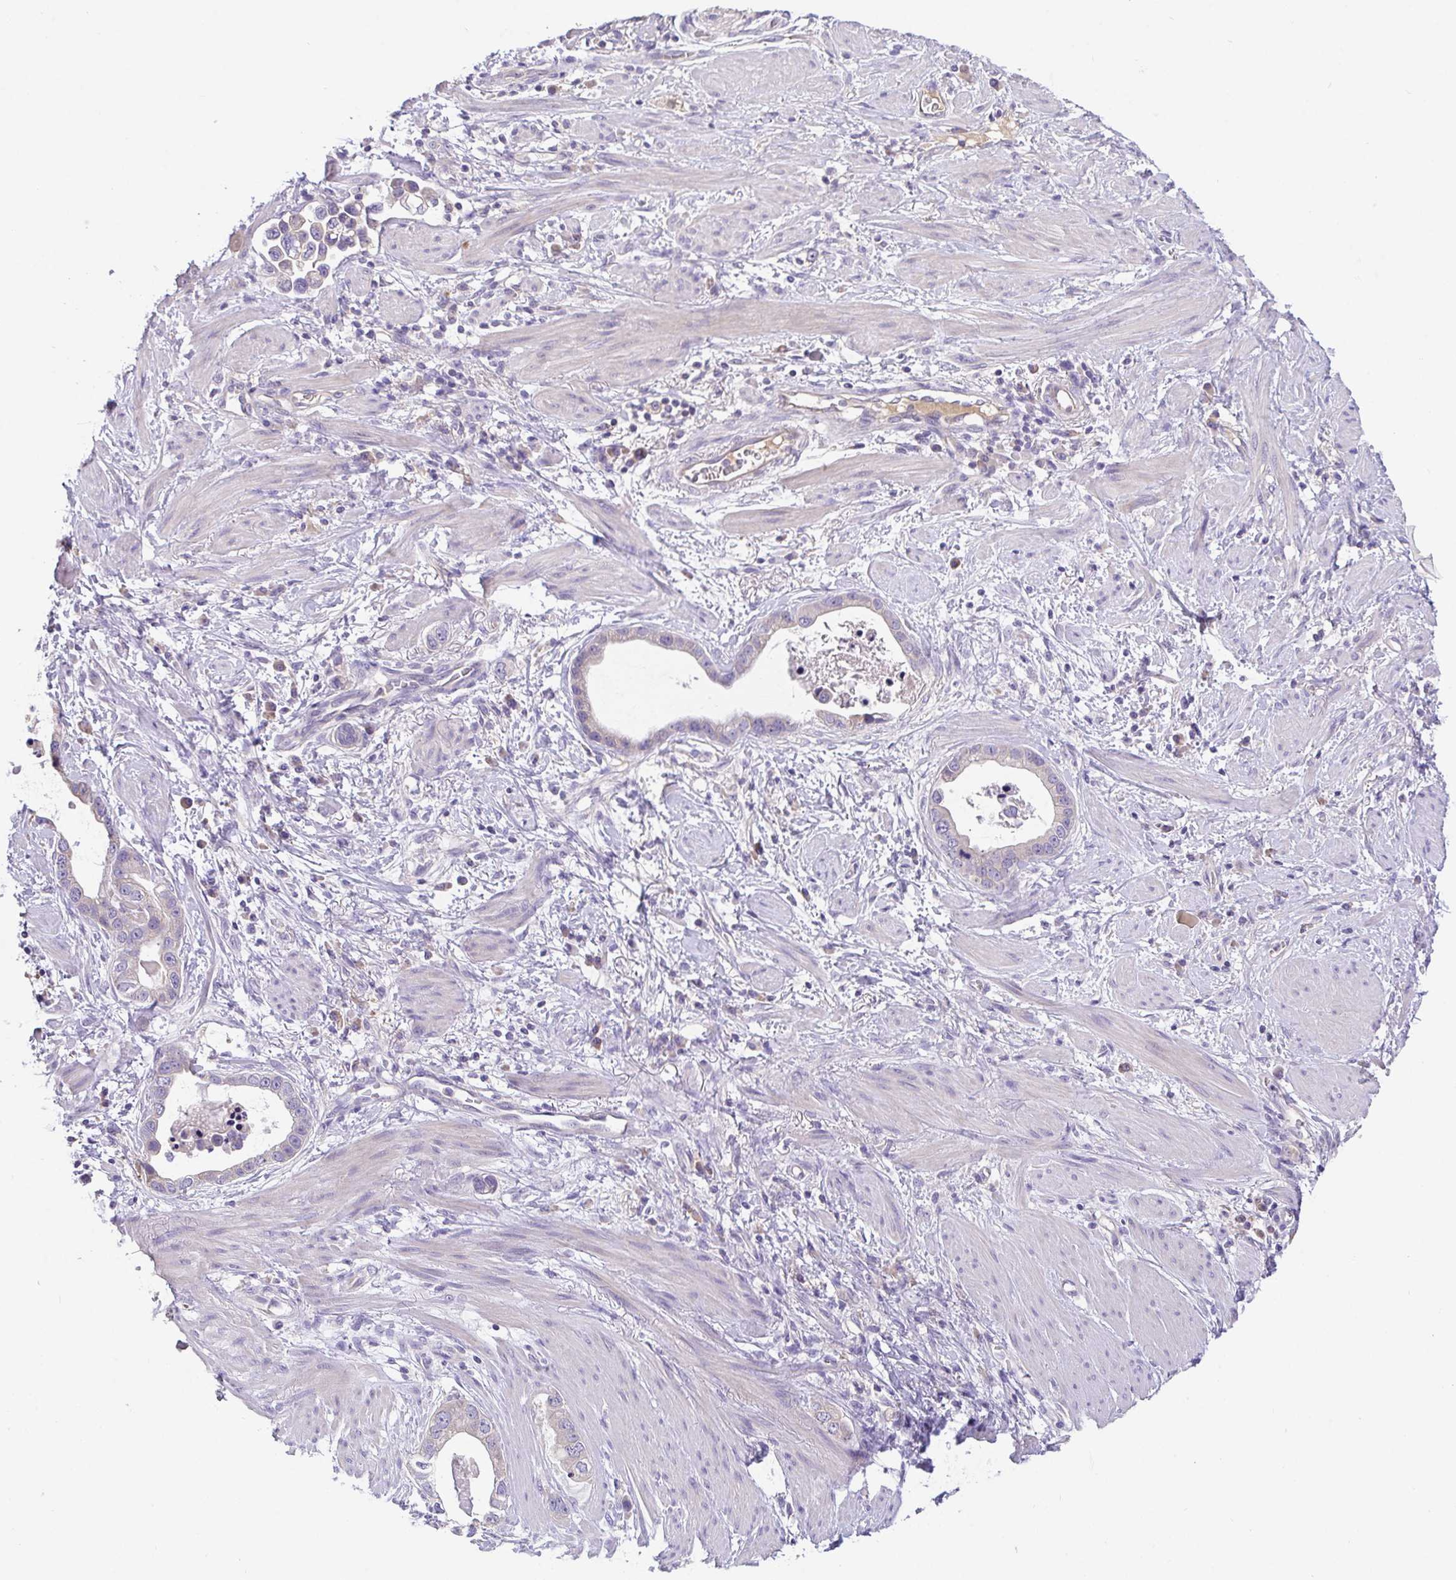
{"staining": {"intensity": "negative", "quantity": "none", "location": "none"}, "tissue": "stomach cancer", "cell_type": "Tumor cells", "image_type": "cancer", "snomed": [{"axis": "morphology", "description": "Adenocarcinoma, NOS"}, {"axis": "topography", "description": "Stomach, lower"}], "caption": "This is an immunohistochemistry image of stomach cancer (adenocarcinoma). There is no expression in tumor cells.", "gene": "ZNF581", "patient": {"sex": "female", "age": 93}}